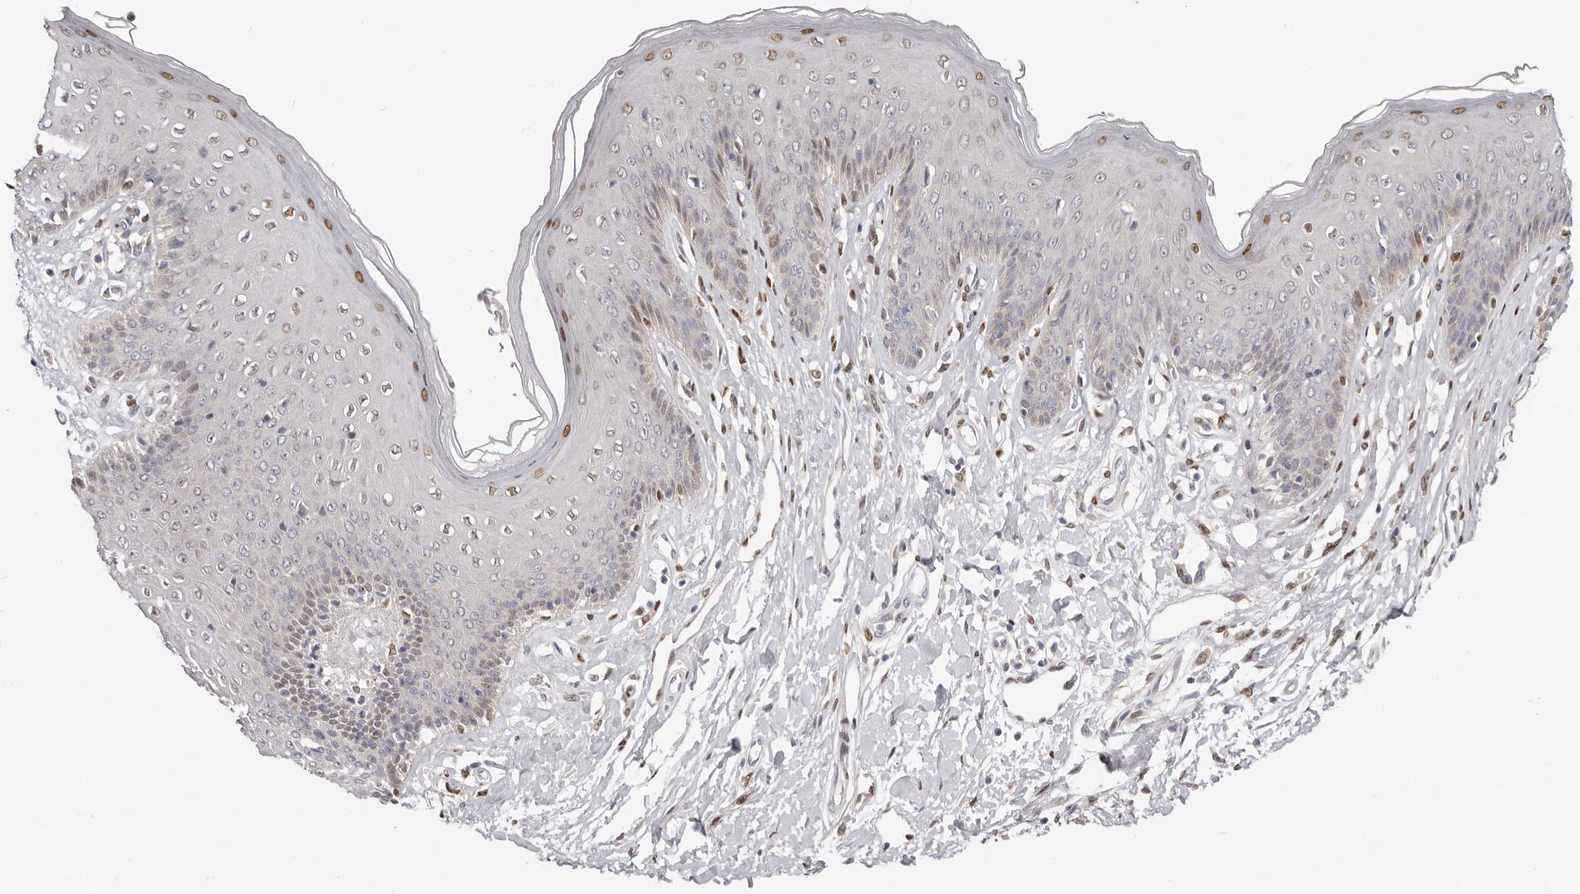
{"staining": {"intensity": "moderate", "quantity": "25%-75%", "location": "nuclear"}, "tissue": "skin", "cell_type": "Epidermal cells", "image_type": "normal", "snomed": [{"axis": "morphology", "description": "Normal tissue, NOS"}, {"axis": "morphology", "description": "Squamous cell carcinoma, NOS"}, {"axis": "topography", "description": "Vulva"}], "caption": "Immunohistochemistry micrograph of unremarkable skin: human skin stained using immunohistochemistry (IHC) shows medium levels of moderate protein expression localized specifically in the nuclear of epidermal cells, appearing as a nuclear brown color.", "gene": "SRP19", "patient": {"sex": "female", "age": 85}}